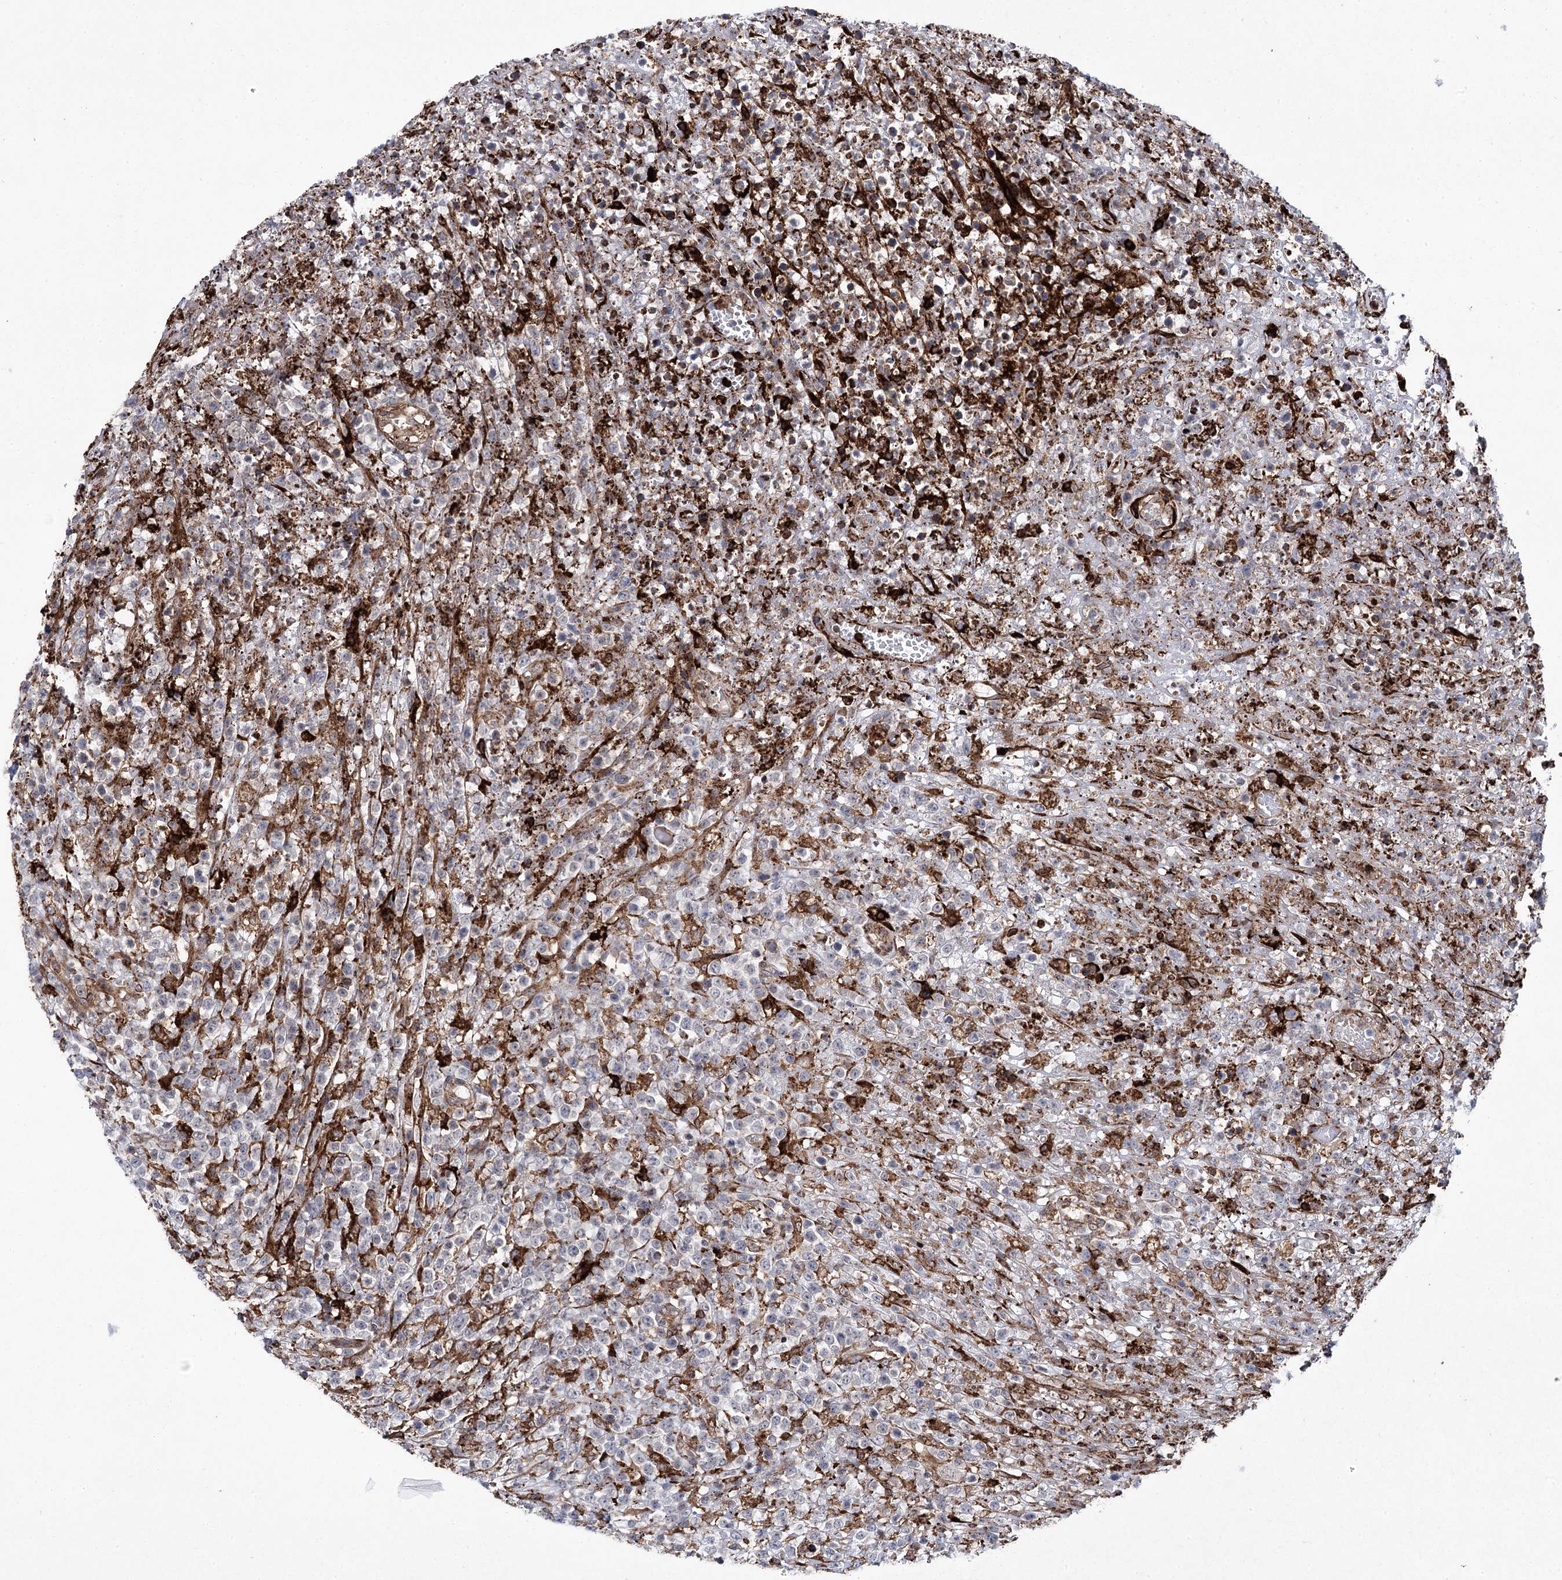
{"staining": {"intensity": "negative", "quantity": "none", "location": "none"}, "tissue": "lymphoma", "cell_type": "Tumor cells", "image_type": "cancer", "snomed": [{"axis": "morphology", "description": "Malignant lymphoma, non-Hodgkin's type, High grade"}, {"axis": "topography", "description": "Colon"}], "caption": "Human malignant lymphoma, non-Hodgkin's type (high-grade) stained for a protein using immunohistochemistry shows no staining in tumor cells.", "gene": "DCUN1D4", "patient": {"sex": "female", "age": 53}}